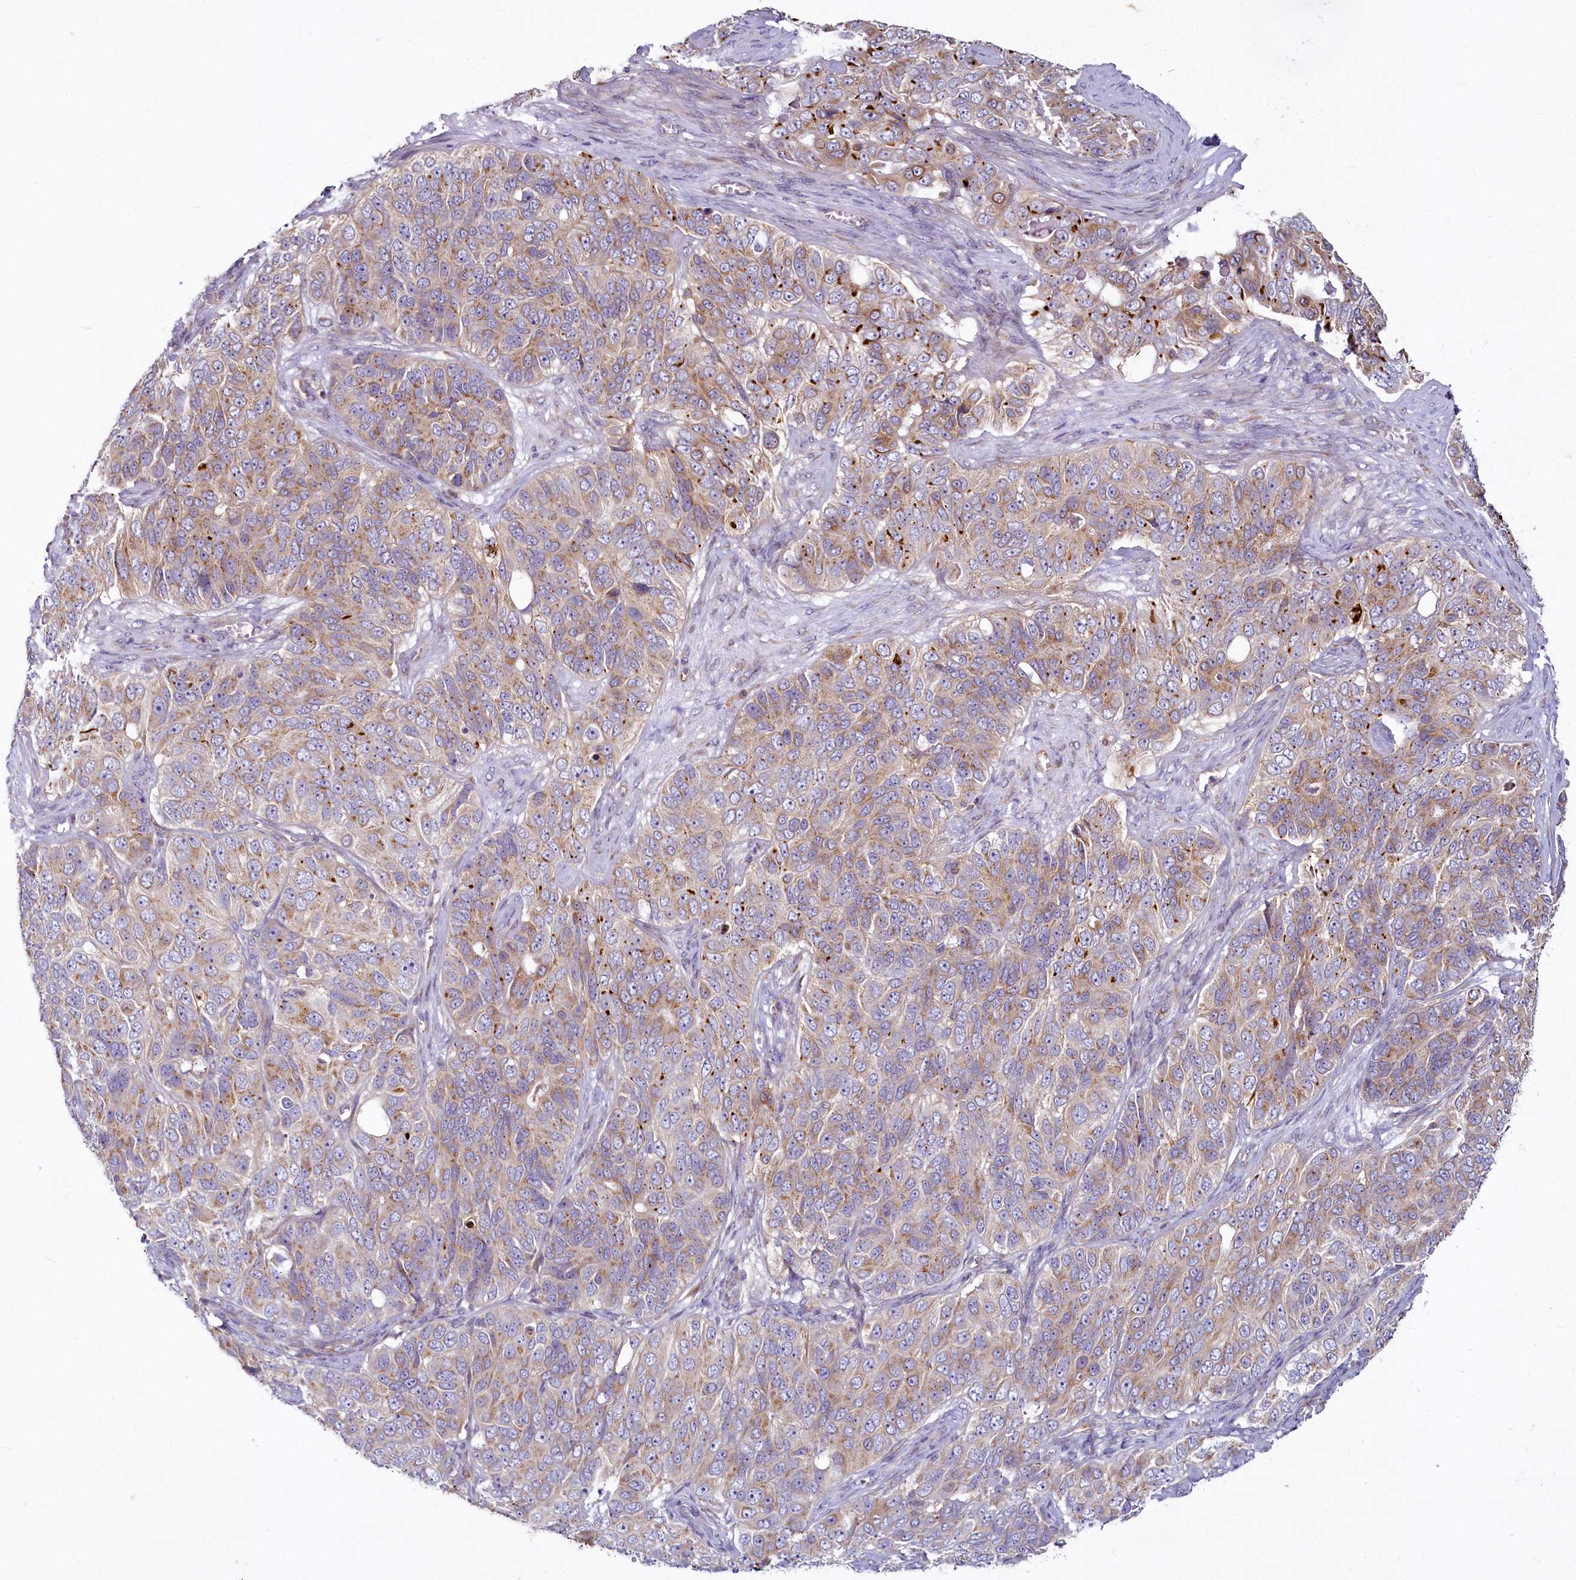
{"staining": {"intensity": "moderate", "quantity": "25%-75%", "location": "cytoplasmic/membranous"}, "tissue": "ovarian cancer", "cell_type": "Tumor cells", "image_type": "cancer", "snomed": [{"axis": "morphology", "description": "Carcinoma, endometroid"}, {"axis": "topography", "description": "Ovary"}], "caption": "Ovarian endometroid carcinoma tissue shows moderate cytoplasmic/membranous expression in about 25%-75% of tumor cells, visualized by immunohistochemistry.", "gene": "ADCY2", "patient": {"sex": "female", "age": 51}}